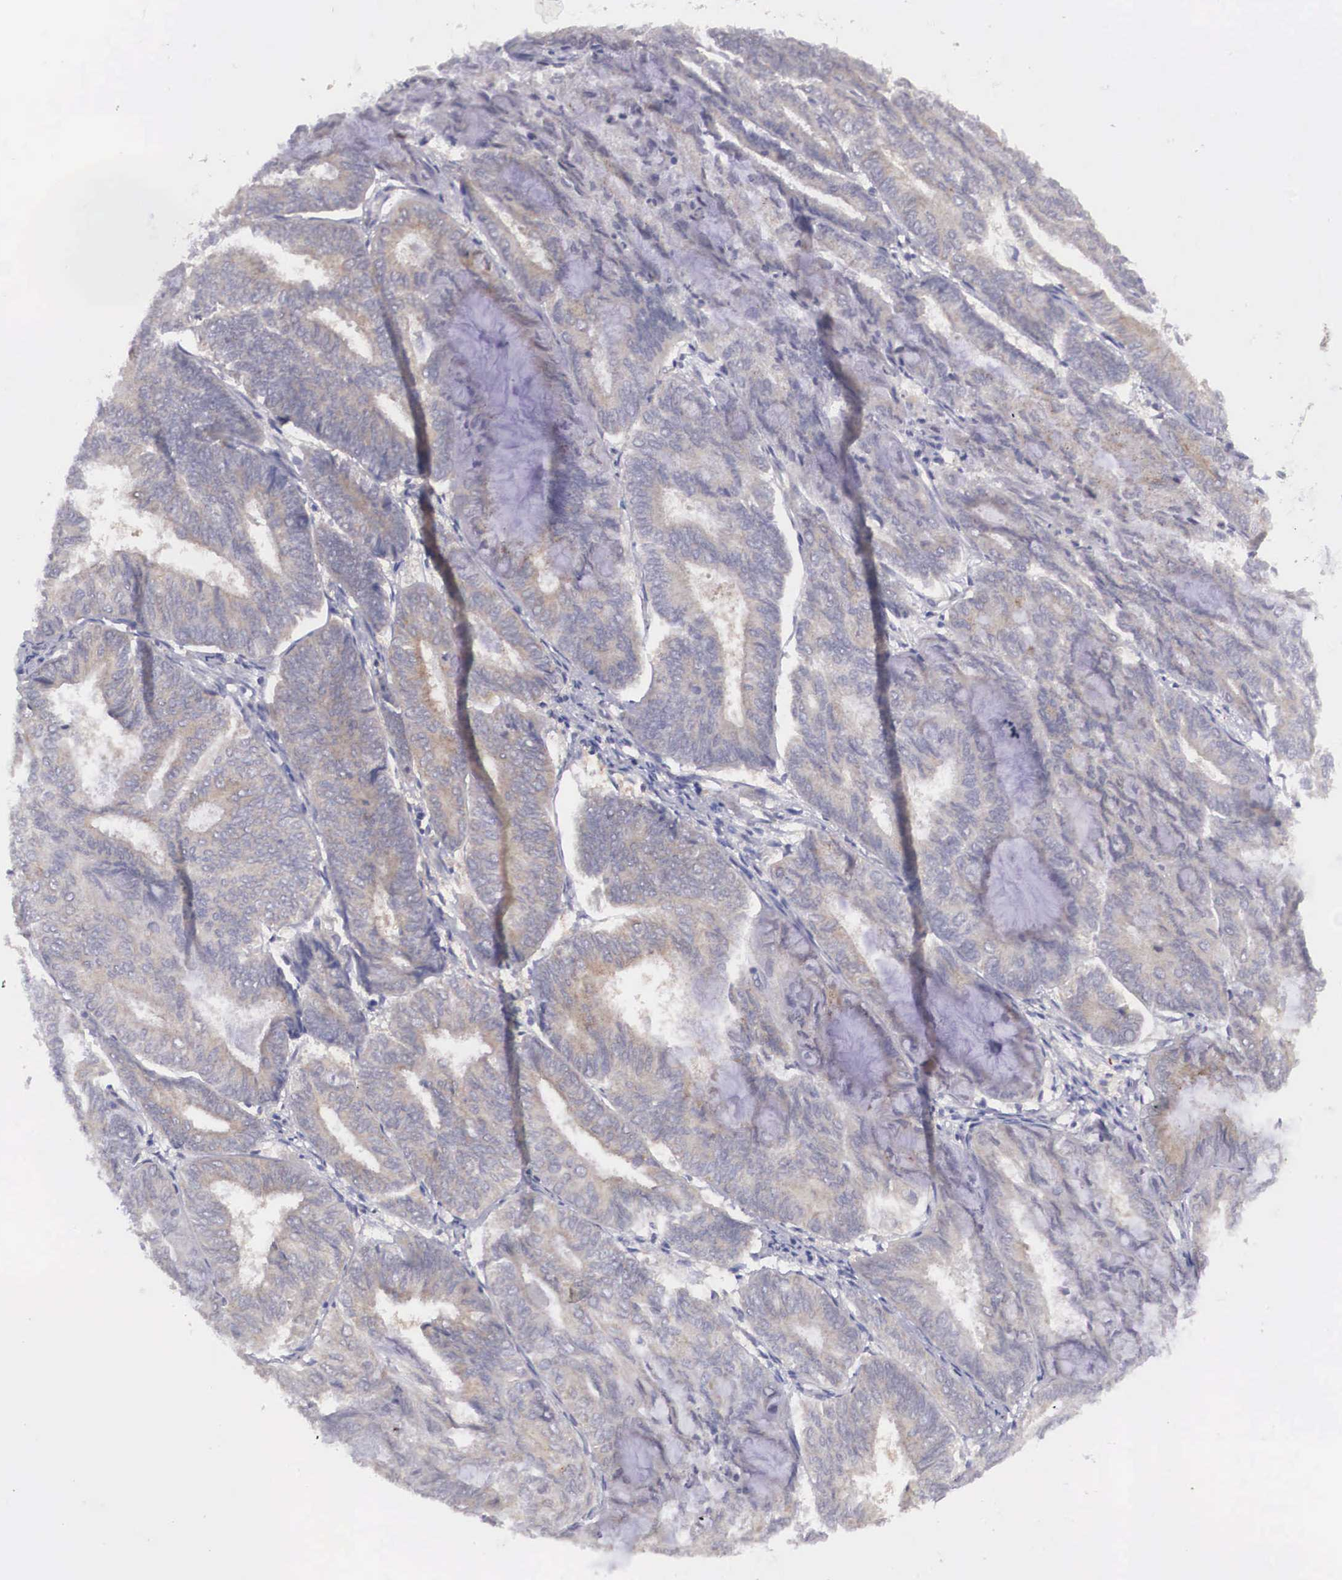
{"staining": {"intensity": "negative", "quantity": "none", "location": "none"}, "tissue": "endometrial cancer", "cell_type": "Tumor cells", "image_type": "cancer", "snomed": [{"axis": "morphology", "description": "Adenocarcinoma, NOS"}, {"axis": "topography", "description": "Endometrium"}], "caption": "Immunohistochemical staining of endometrial cancer (adenocarcinoma) demonstrates no significant expression in tumor cells.", "gene": "GRIPAP1", "patient": {"sex": "female", "age": 59}}